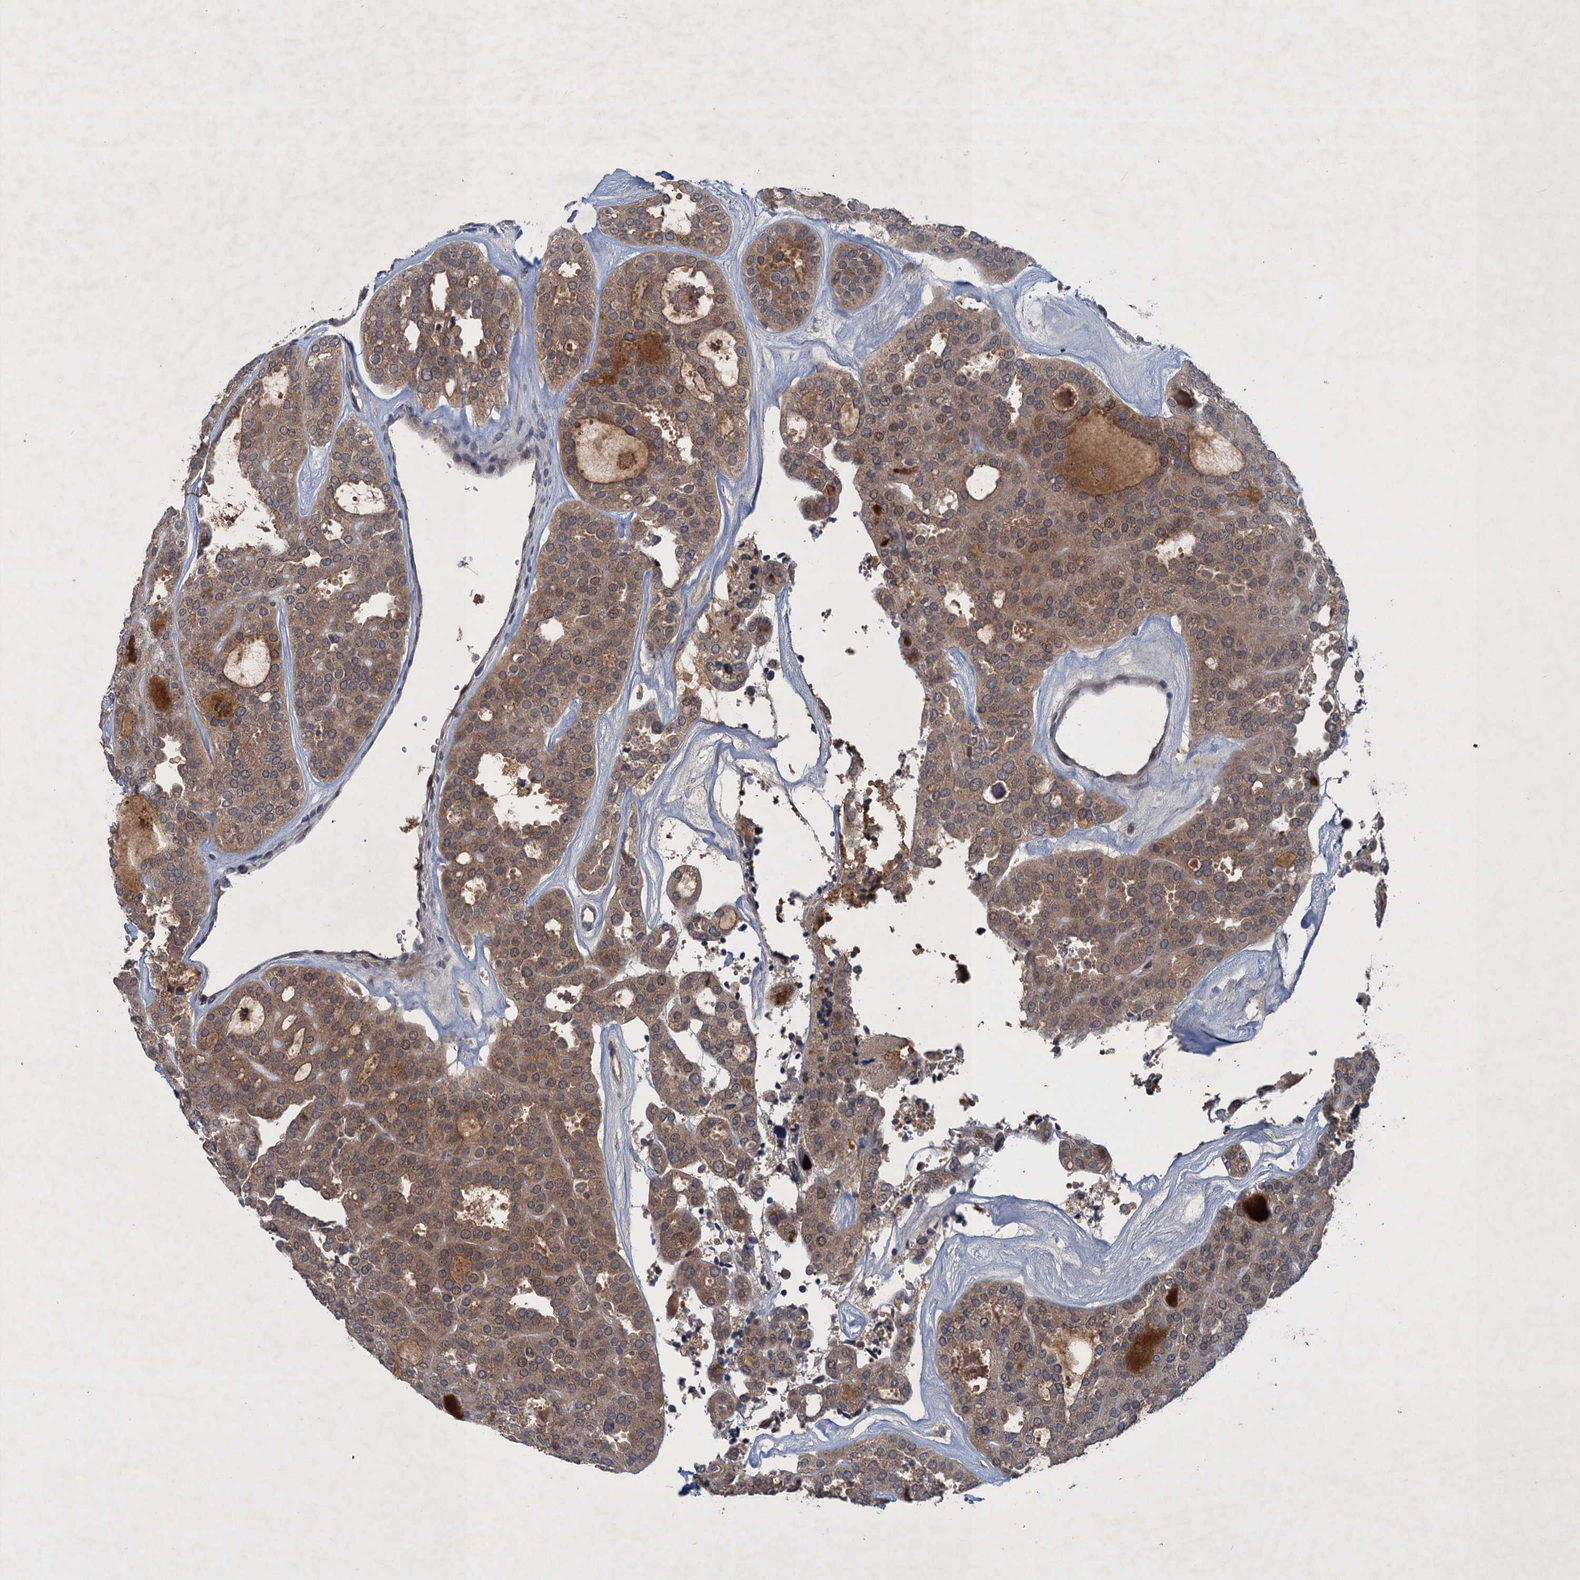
{"staining": {"intensity": "moderate", "quantity": "25%-75%", "location": "cytoplasmic/membranous"}, "tissue": "thyroid cancer", "cell_type": "Tumor cells", "image_type": "cancer", "snomed": [{"axis": "morphology", "description": "Follicular adenoma carcinoma, NOS"}, {"axis": "topography", "description": "Thyroid gland"}], "caption": "Immunohistochemistry (IHC) photomicrograph of human thyroid follicular adenoma carcinoma stained for a protein (brown), which displays medium levels of moderate cytoplasmic/membranous expression in about 25%-75% of tumor cells.", "gene": "RNF165", "patient": {"sex": "male", "age": 75}}